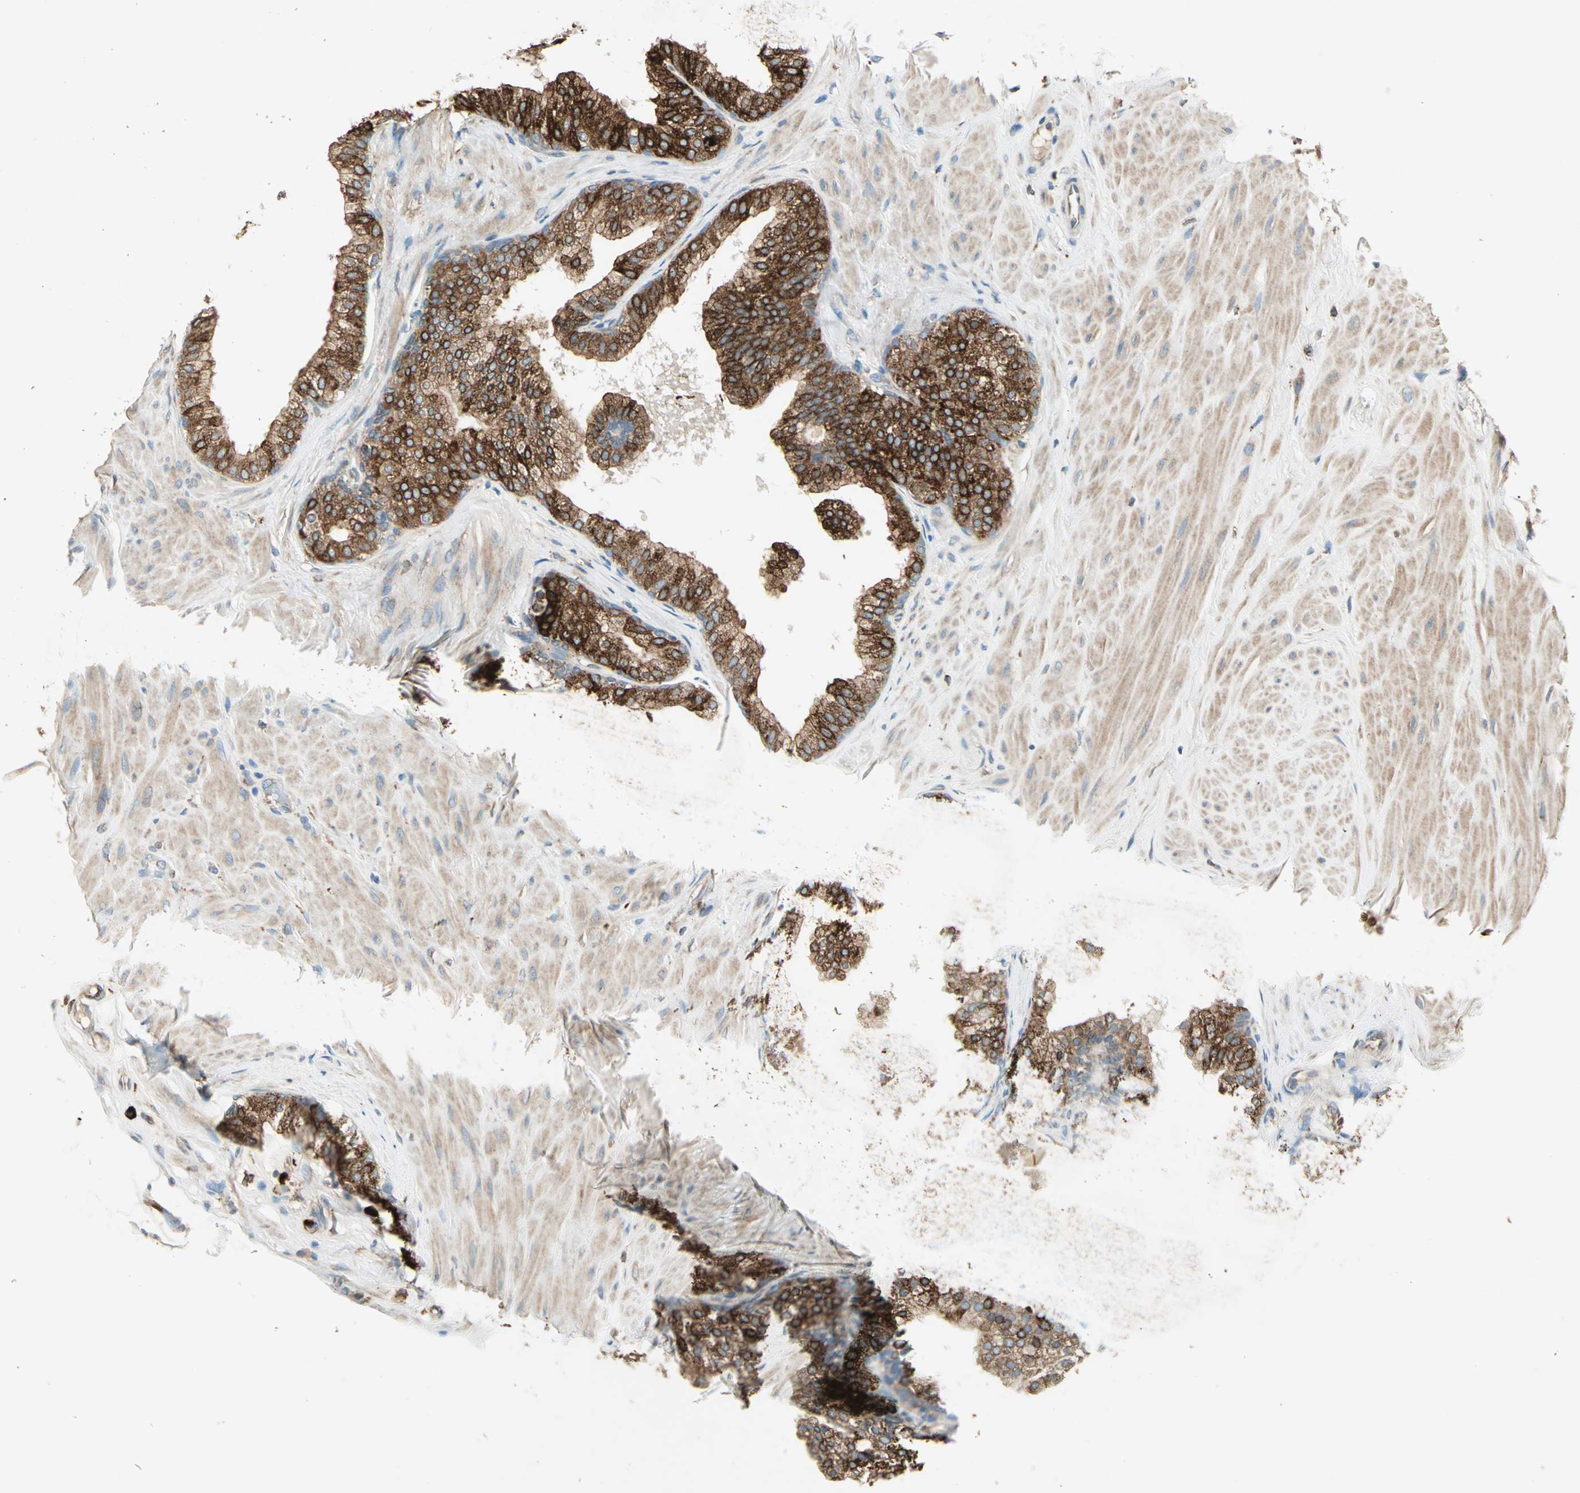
{"staining": {"intensity": "strong", "quantity": ">75%", "location": "cytoplasmic/membranous"}, "tissue": "prostate", "cell_type": "Glandular cells", "image_type": "normal", "snomed": [{"axis": "morphology", "description": "Normal tissue, NOS"}, {"axis": "topography", "description": "Prostate"}], "caption": "Immunohistochemical staining of unremarkable human prostate reveals >75% levels of strong cytoplasmic/membranous protein positivity in approximately >75% of glandular cells.", "gene": "PDIA4", "patient": {"sex": "male", "age": 60}}